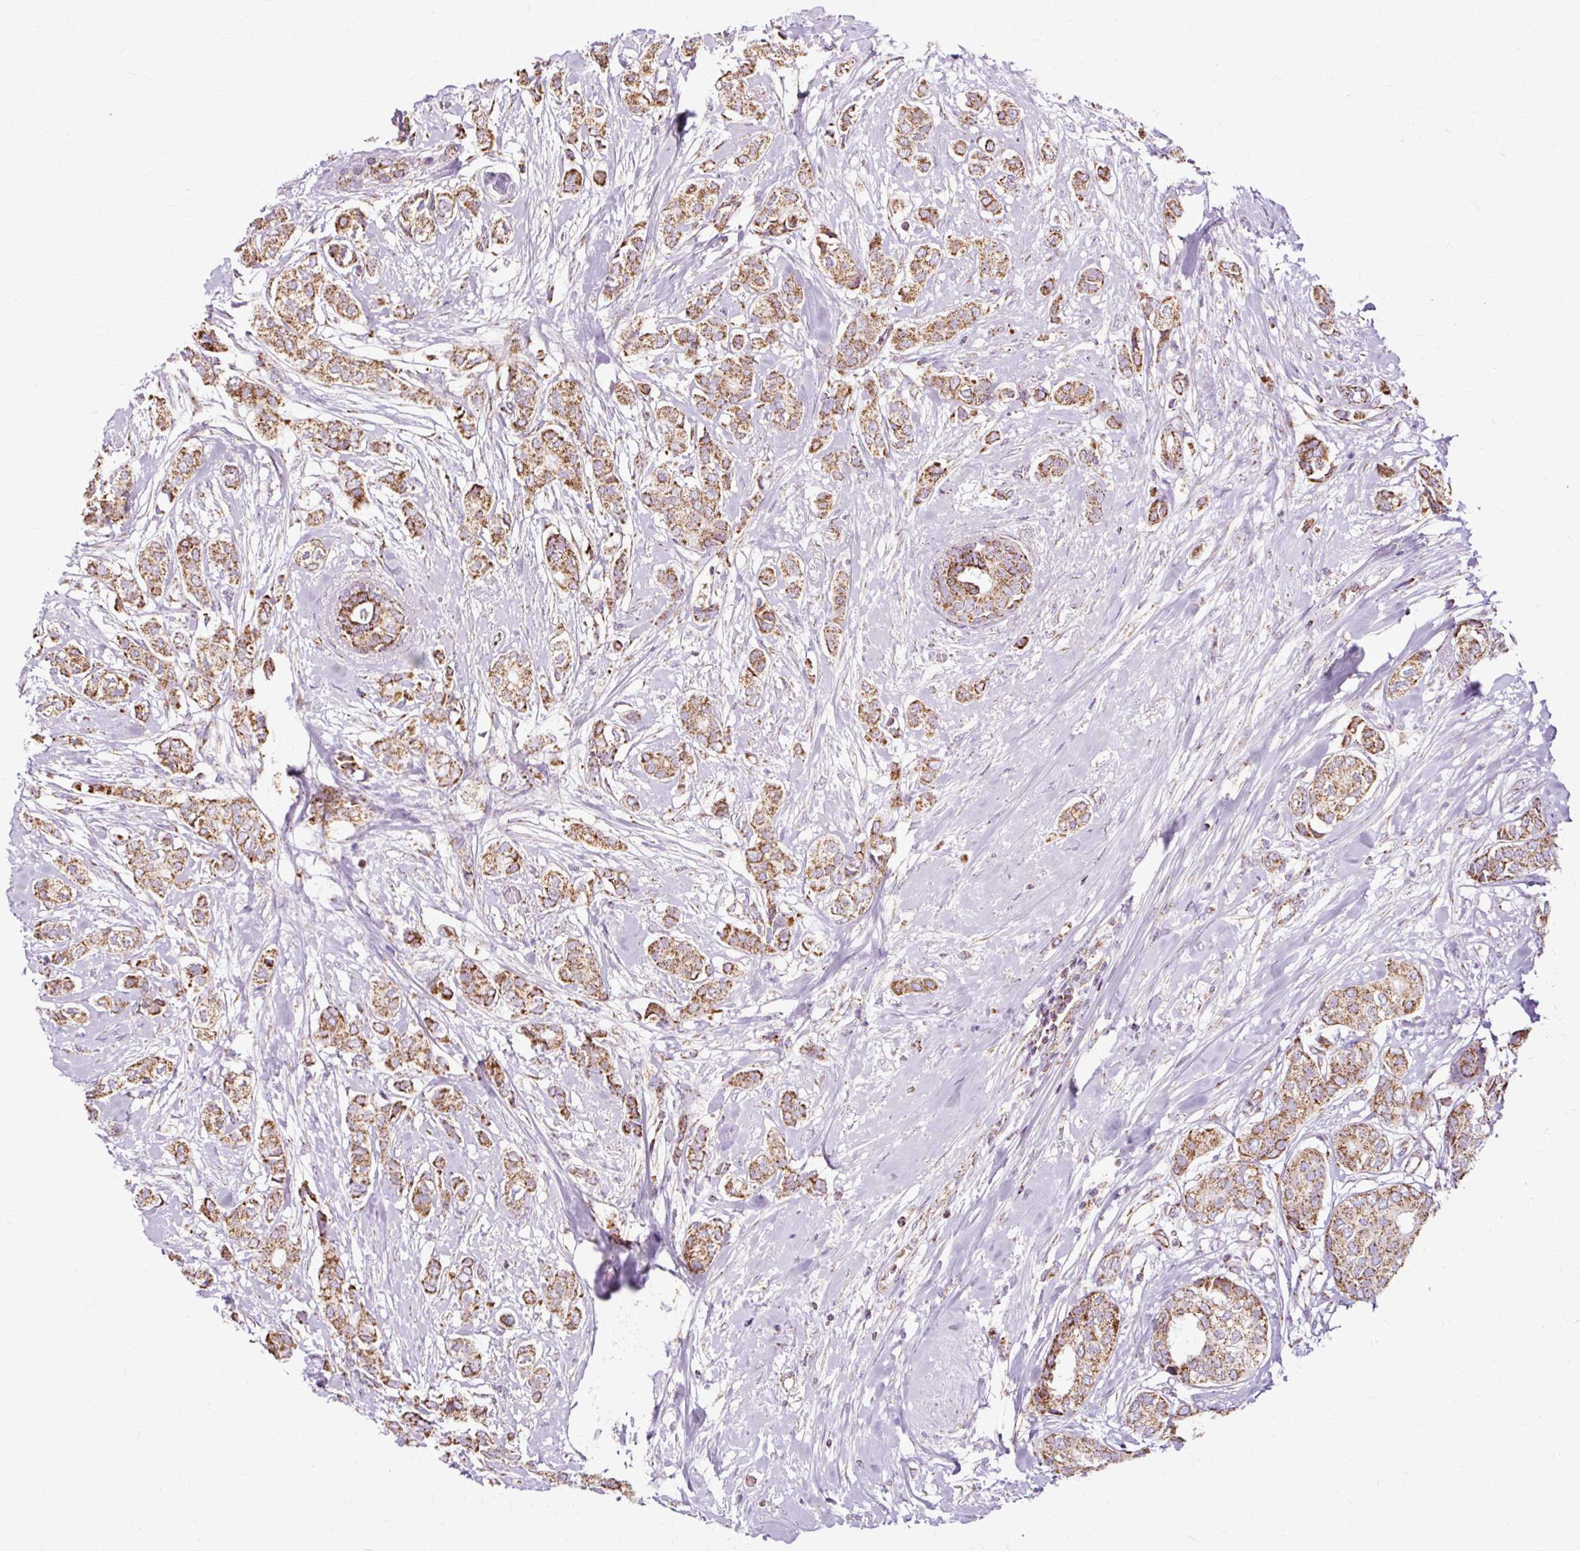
{"staining": {"intensity": "moderate", "quantity": ">75%", "location": "cytoplasmic/membranous"}, "tissue": "breast cancer", "cell_type": "Tumor cells", "image_type": "cancer", "snomed": [{"axis": "morphology", "description": "Duct carcinoma"}, {"axis": "topography", "description": "Breast"}], "caption": "Protein expression analysis of breast cancer exhibits moderate cytoplasmic/membranous positivity in approximately >75% of tumor cells. Using DAB (brown) and hematoxylin (blue) stains, captured at high magnification using brightfield microscopy.", "gene": "DLAT", "patient": {"sex": "female", "age": 73}}